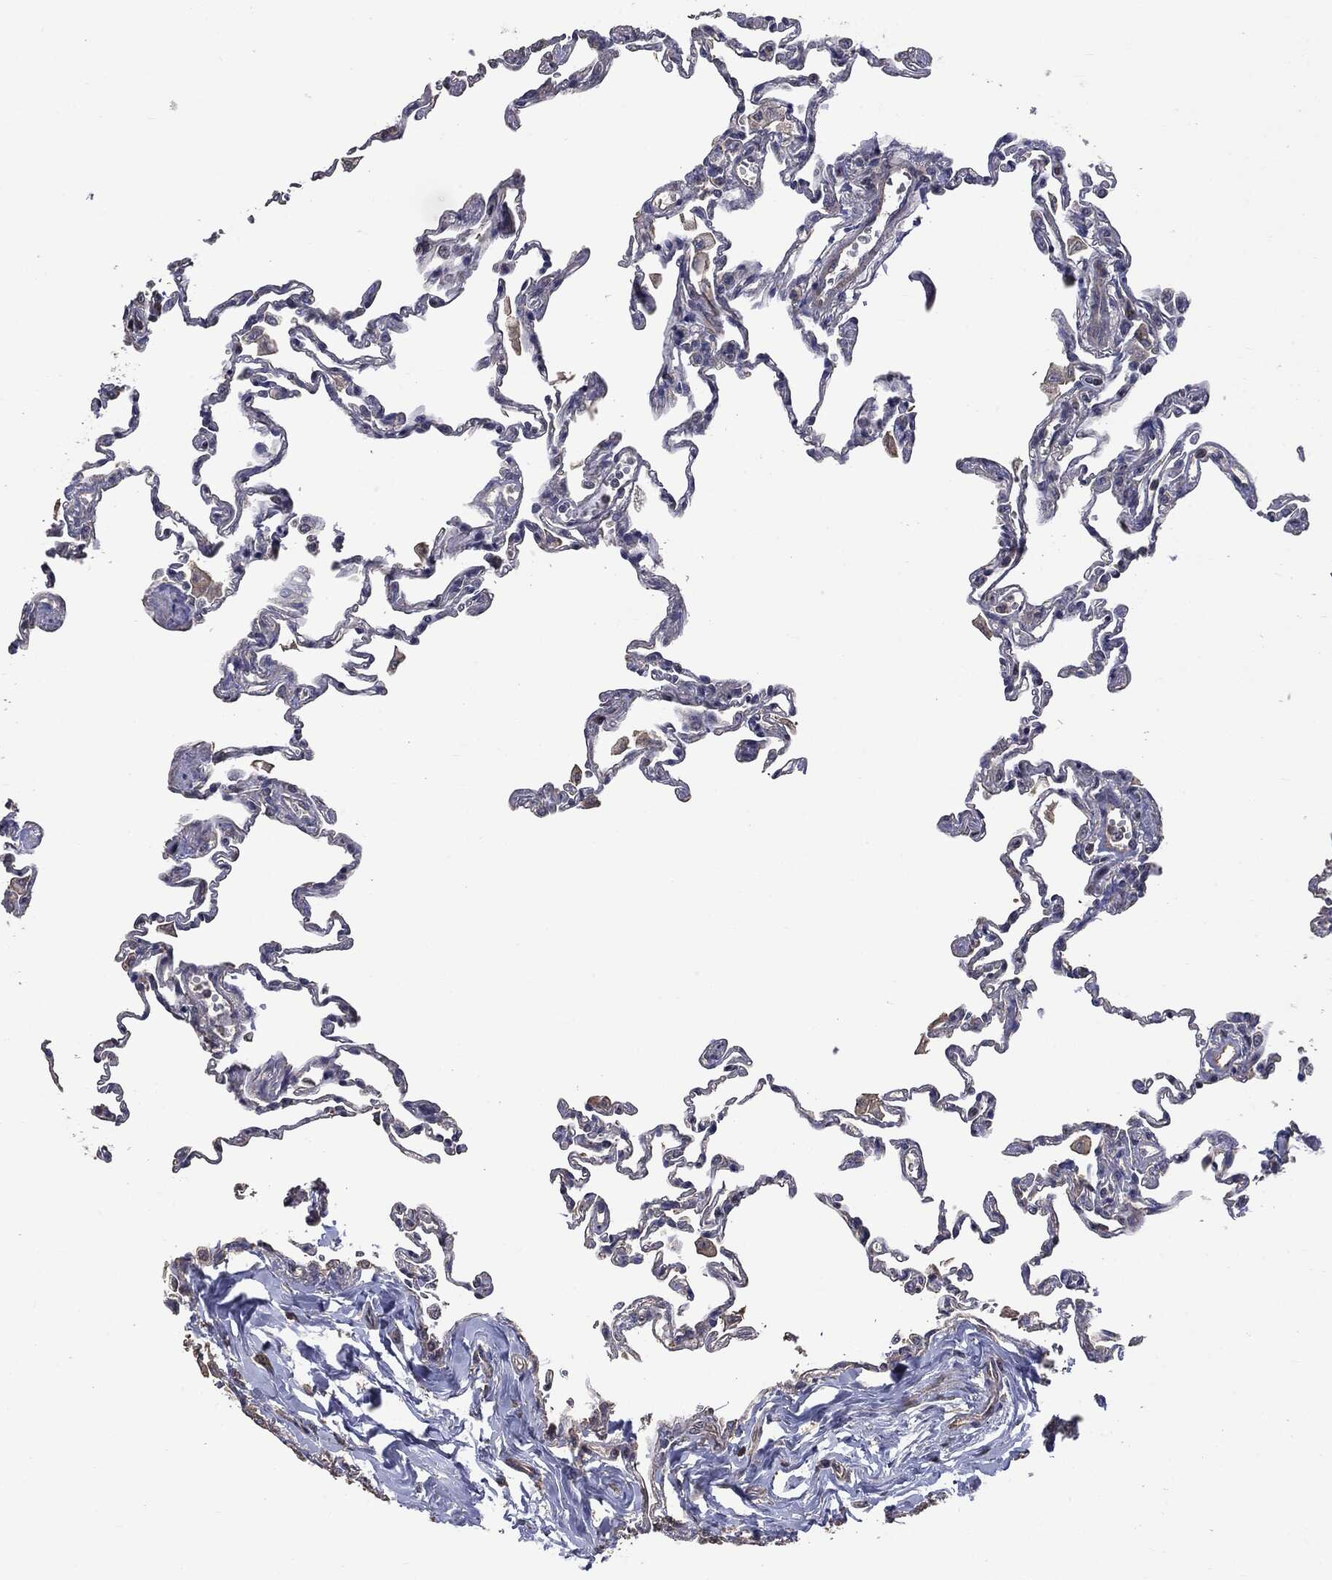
{"staining": {"intensity": "negative", "quantity": "none", "location": "none"}, "tissue": "lung", "cell_type": "Alveolar cells", "image_type": "normal", "snomed": [{"axis": "morphology", "description": "Normal tissue, NOS"}, {"axis": "topography", "description": "Lung"}], "caption": "This is an immunohistochemistry micrograph of normal human lung. There is no expression in alveolar cells.", "gene": "MTOR", "patient": {"sex": "female", "age": 57}}